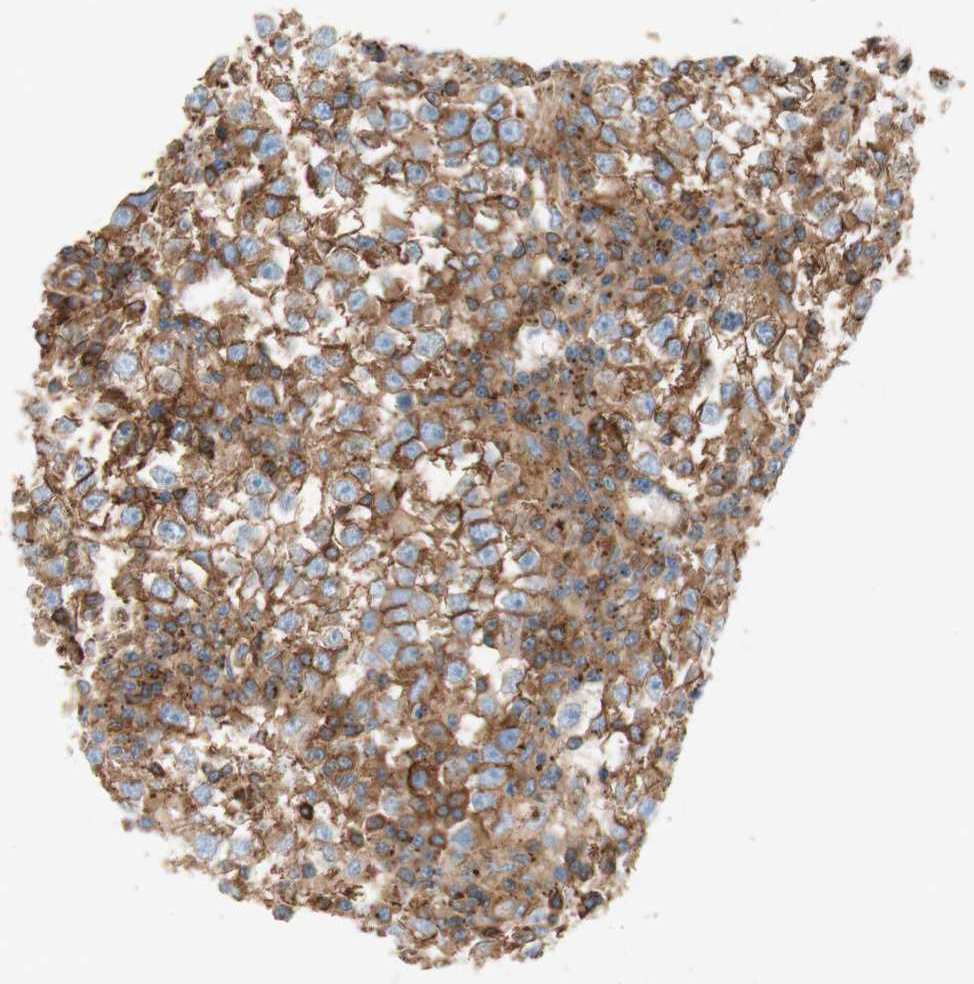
{"staining": {"intensity": "moderate", "quantity": ">75%", "location": "cytoplasmic/membranous"}, "tissue": "testis cancer", "cell_type": "Tumor cells", "image_type": "cancer", "snomed": [{"axis": "morphology", "description": "Seminoma, NOS"}, {"axis": "topography", "description": "Testis"}], "caption": "Brown immunohistochemical staining in human seminoma (testis) exhibits moderate cytoplasmic/membranous positivity in about >75% of tumor cells. (Brightfield microscopy of DAB IHC at high magnification).", "gene": "VPS26A", "patient": {"sex": "male", "age": 65}}